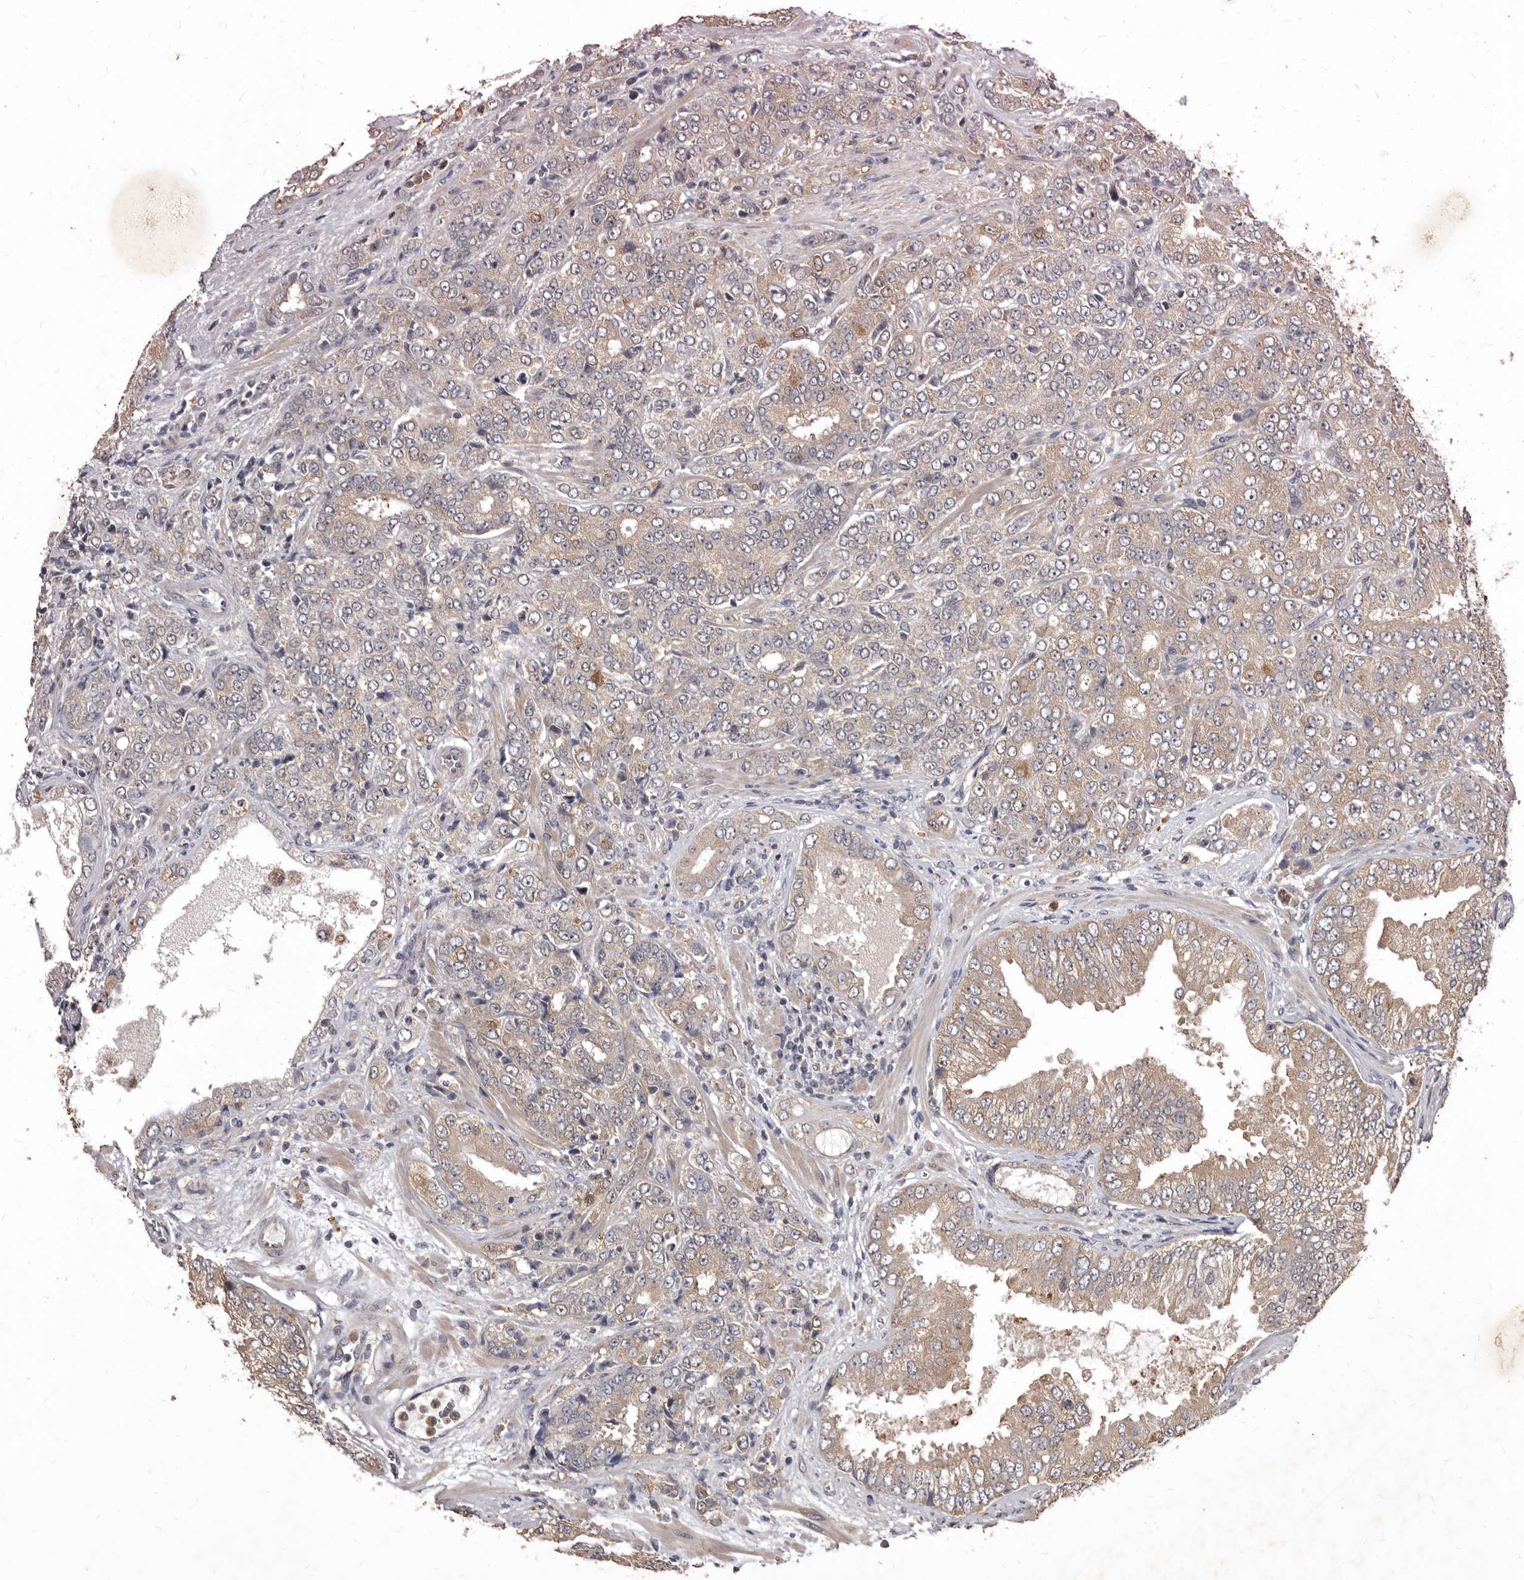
{"staining": {"intensity": "moderate", "quantity": "25%-75%", "location": "cytoplasmic/membranous"}, "tissue": "prostate cancer", "cell_type": "Tumor cells", "image_type": "cancer", "snomed": [{"axis": "morphology", "description": "Adenocarcinoma, High grade"}, {"axis": "topography", "description": "Prostate"}], "caption": "Immunohistochemistry (IHC) photomicrograph of prostate cancer (high-grade adenocarcinoma) stained for a protein (brown), which demonstrates medium levels of moderate cytoplasmic/membranous expression in approximately 25%-75% of tumor cells.", "gene": "ACLY", "patient": {"sex": "male", "age": 58}}